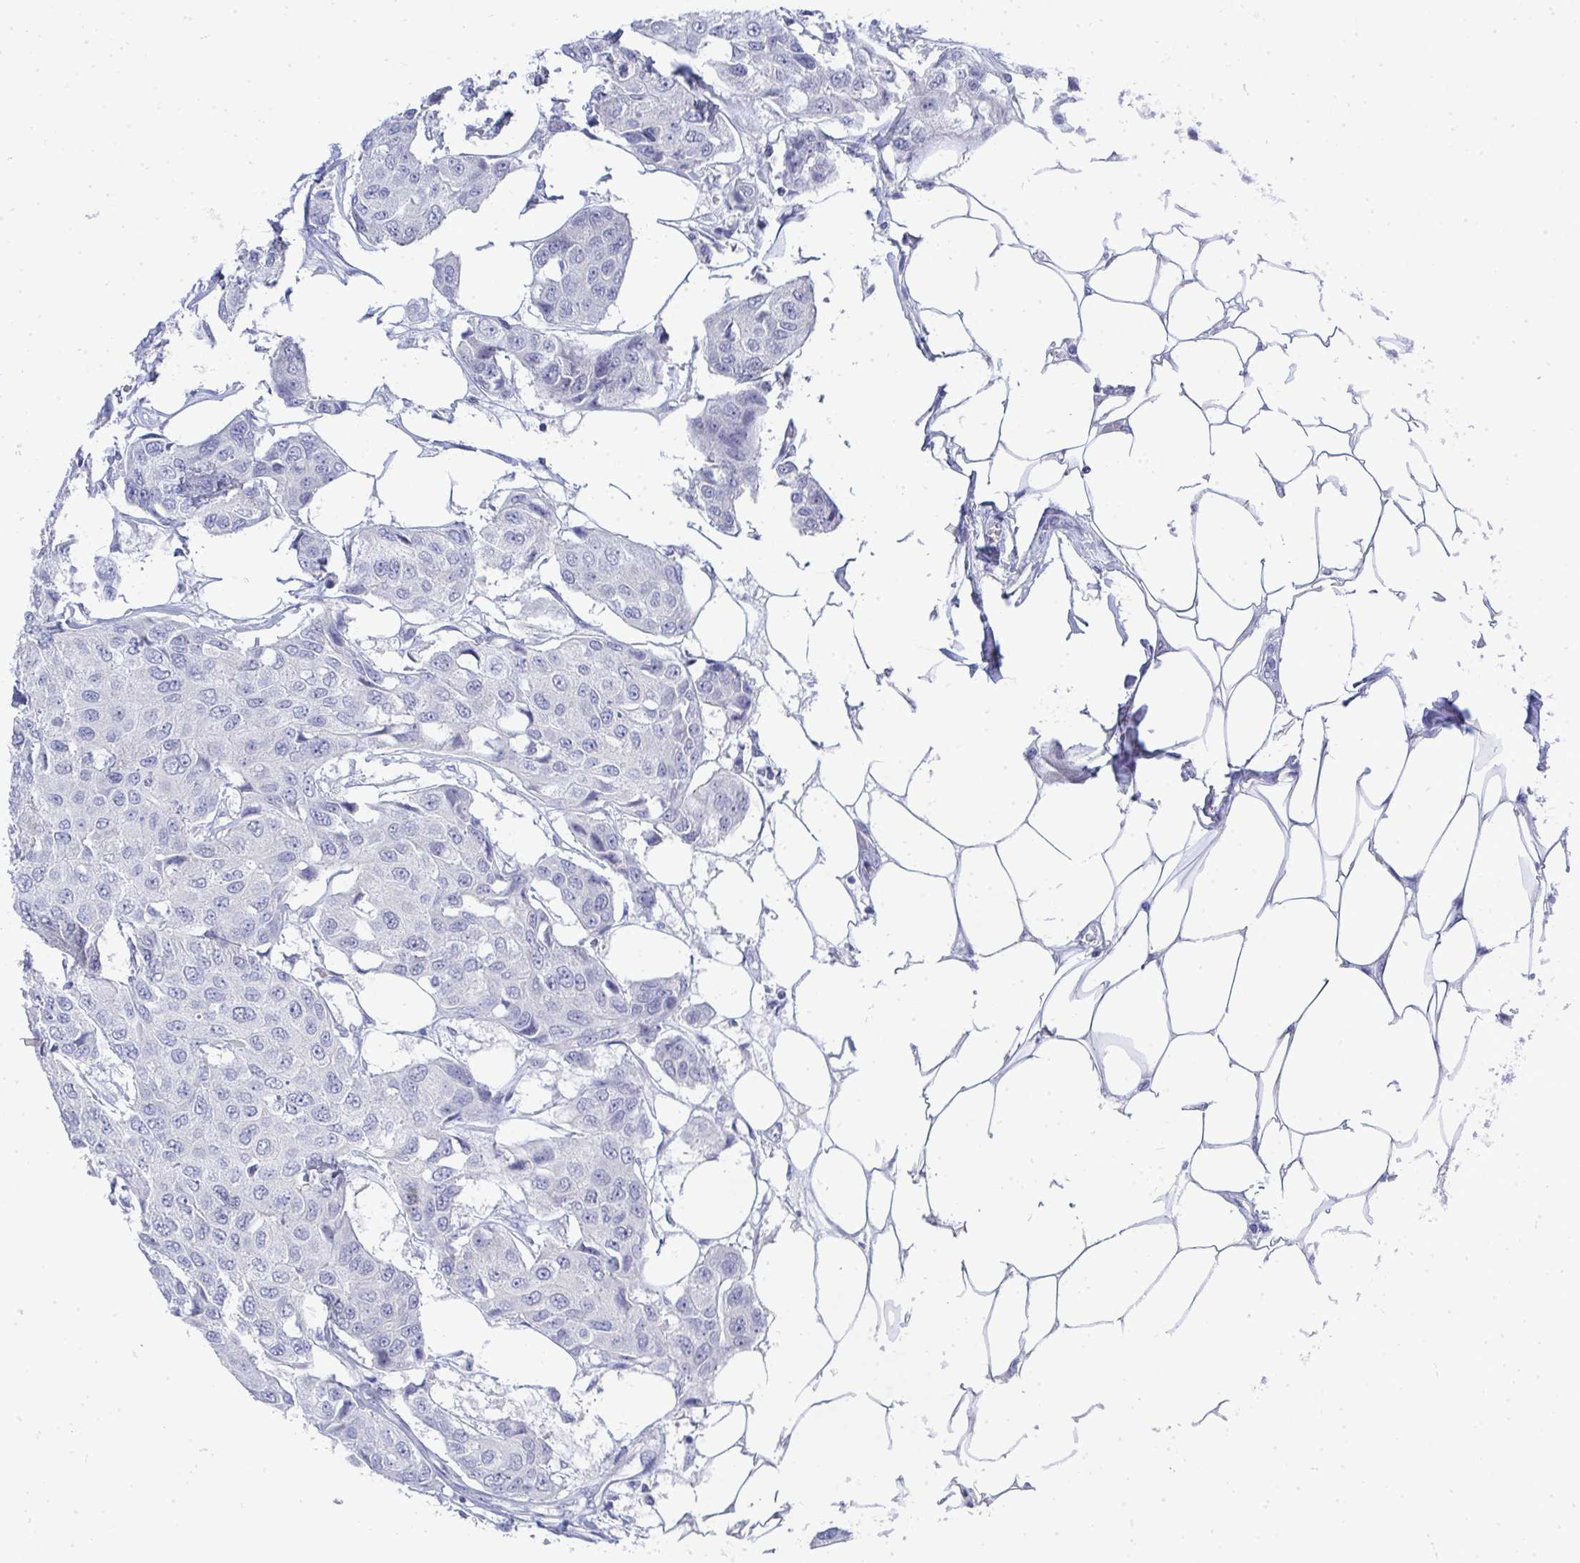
{"staining": {"intensity": "negative", "quantity": "none", "location": "none"}, "tissue": "breast cancer", "cell_type": "Tumor cells", "image_type": "cancer", "snomed": [{"axis": "morphology", "description": "Duct carcinoma"}, {"axis": "topography", "description": "Breast"}, {"axis": "topography", "description": "Lymph node"}], "caption": "High power microscopy micrograph of an immunohistochemistry photomicrograph of breast cancer (infiltrating ductal carcinoma), revealing no significant positivity in tumor cells.", "gene": "TMEM82", "patient": {"sex": "female", "age": 80}}